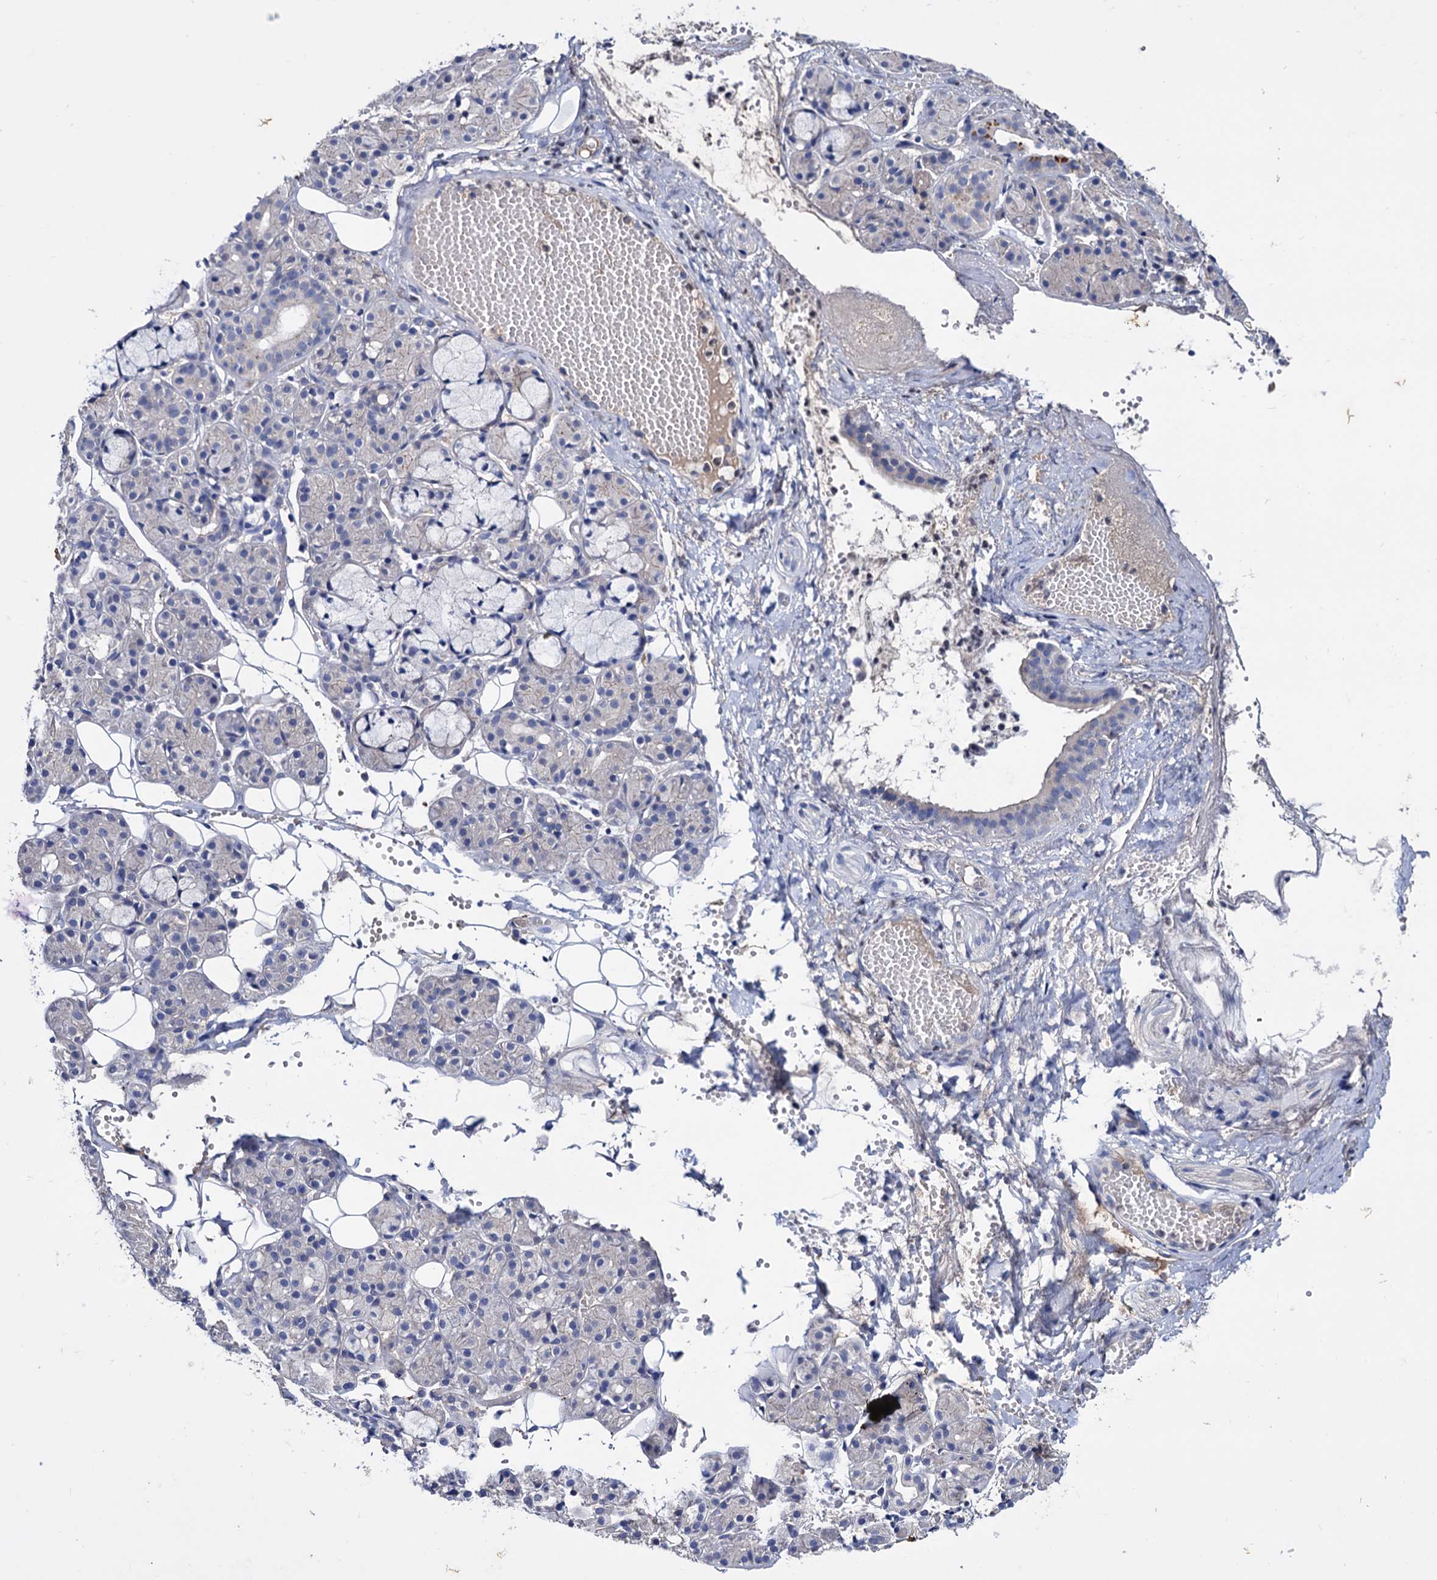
{"staining": {"intensity": "negative", "quantity": "none", "location": "none"}, "tissue": "salivary gland", "cell_type": "Glandular cells", "image_type": "normal", "snomed": [{"axis": "morphology", "description": "Normal tissue, NOS"}, {"axis": "topography", "description": "Salivary gland"}], "caption": "High power microscopy histopathology image of an IHC histopathology image of unremarkable salivary gland, revealing no significant positivity in glandular cells.", "gene": "NPAS4", "patient": {"sex": "male", "age": 63}}